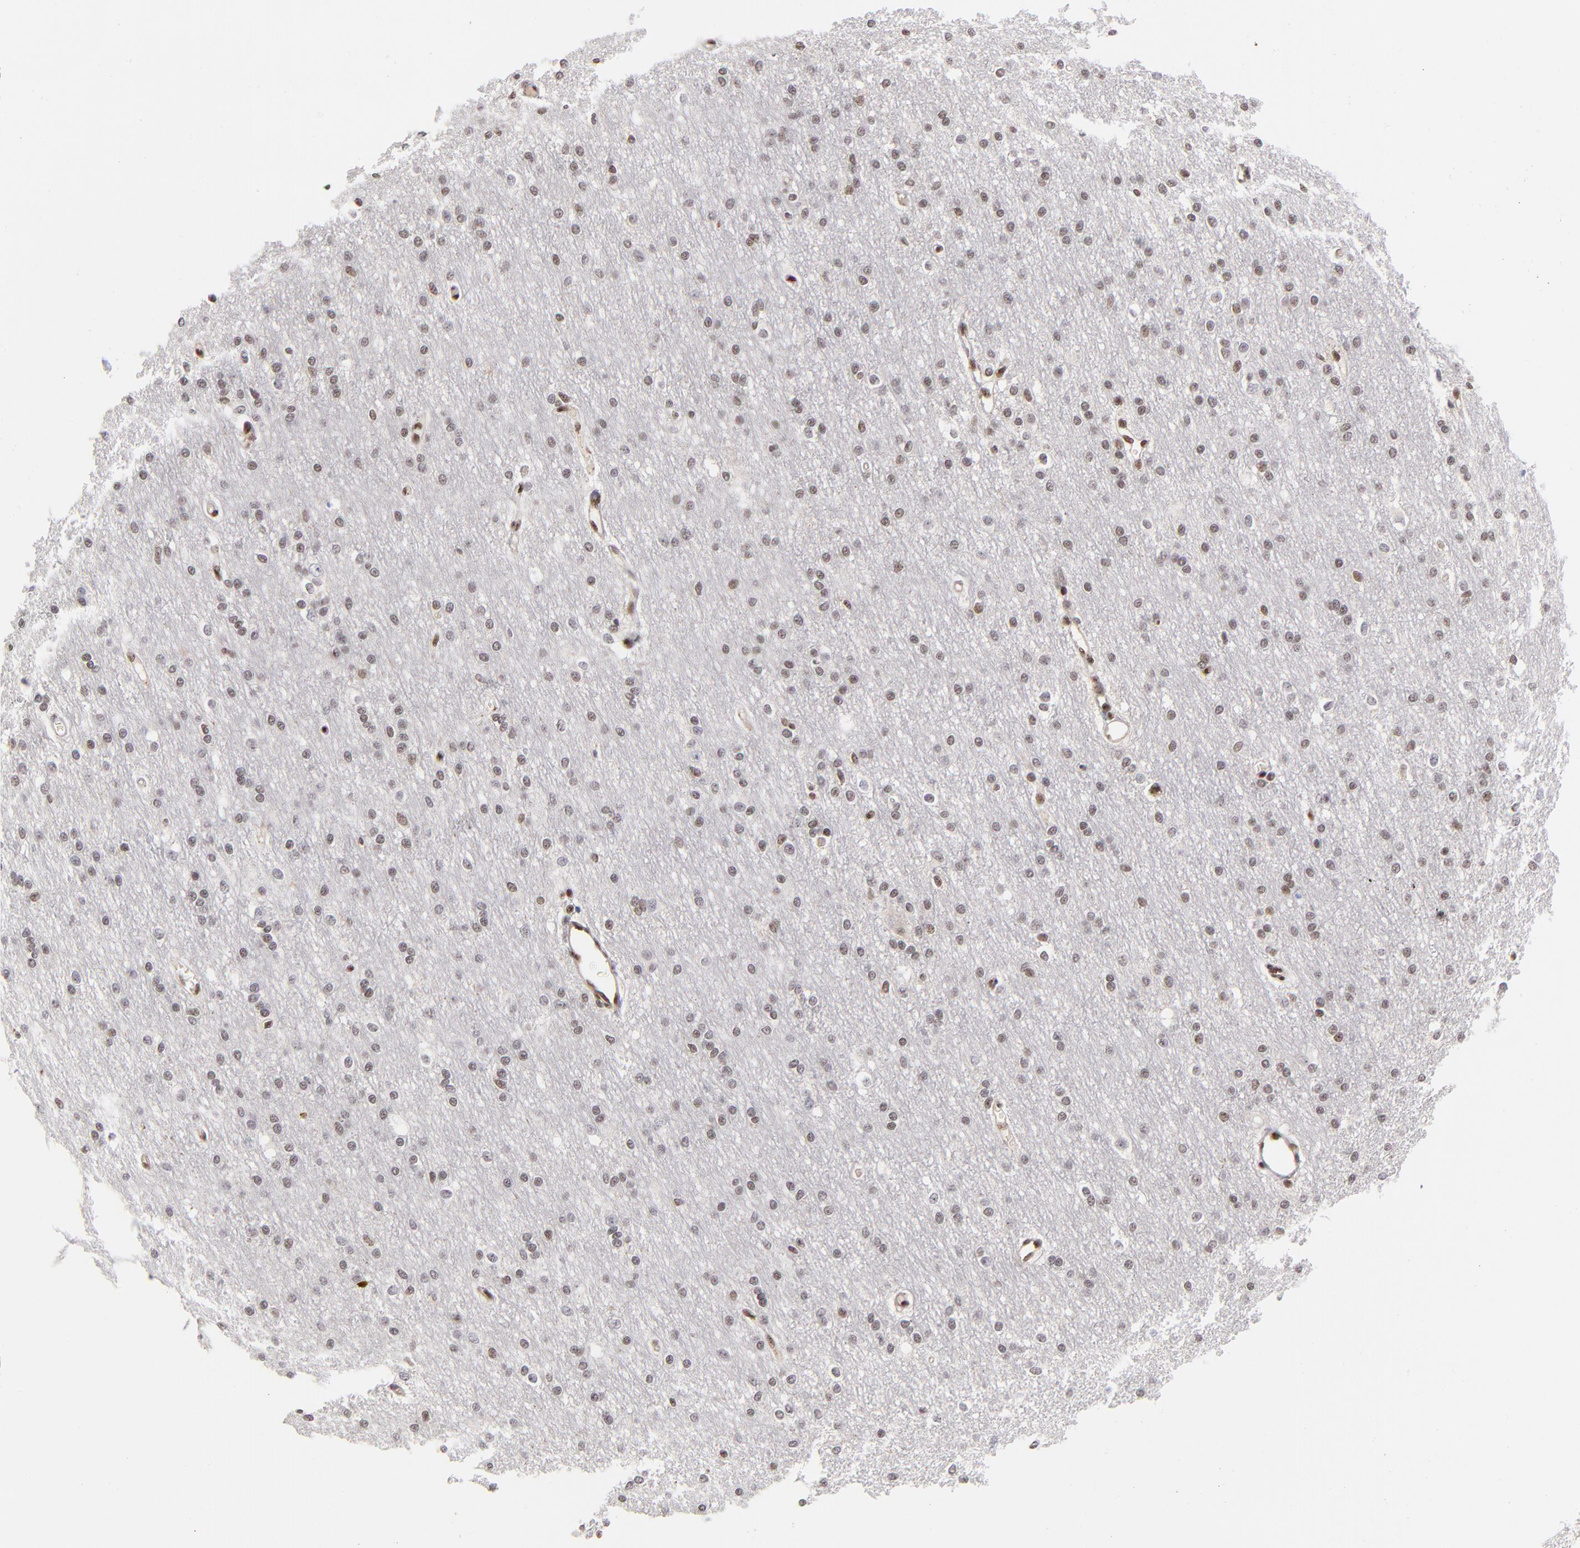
{"staining": {"intensity": "negative", "quantity": "none", "location": "none"}, "tissue": "cerebral cortex", "cell_type": "Endothelial cells", "image_type": "normal", "snomed": [{"axis": "morphology", "description": "Normal tissue, NOS"}, {"axis": "morphology", "description": "Inflammation, NOS"}, {"axis": "topography", "description": "Cerebral cortex"}], "caption": "The photomicrograph displays no significant positivity in endothelial cells of cerebral cortex. (Immunohistochemistry, brightfield microscopy, high magnification).", "gene": "GABPA", "patient": {"sex": "male", "age": 6}}